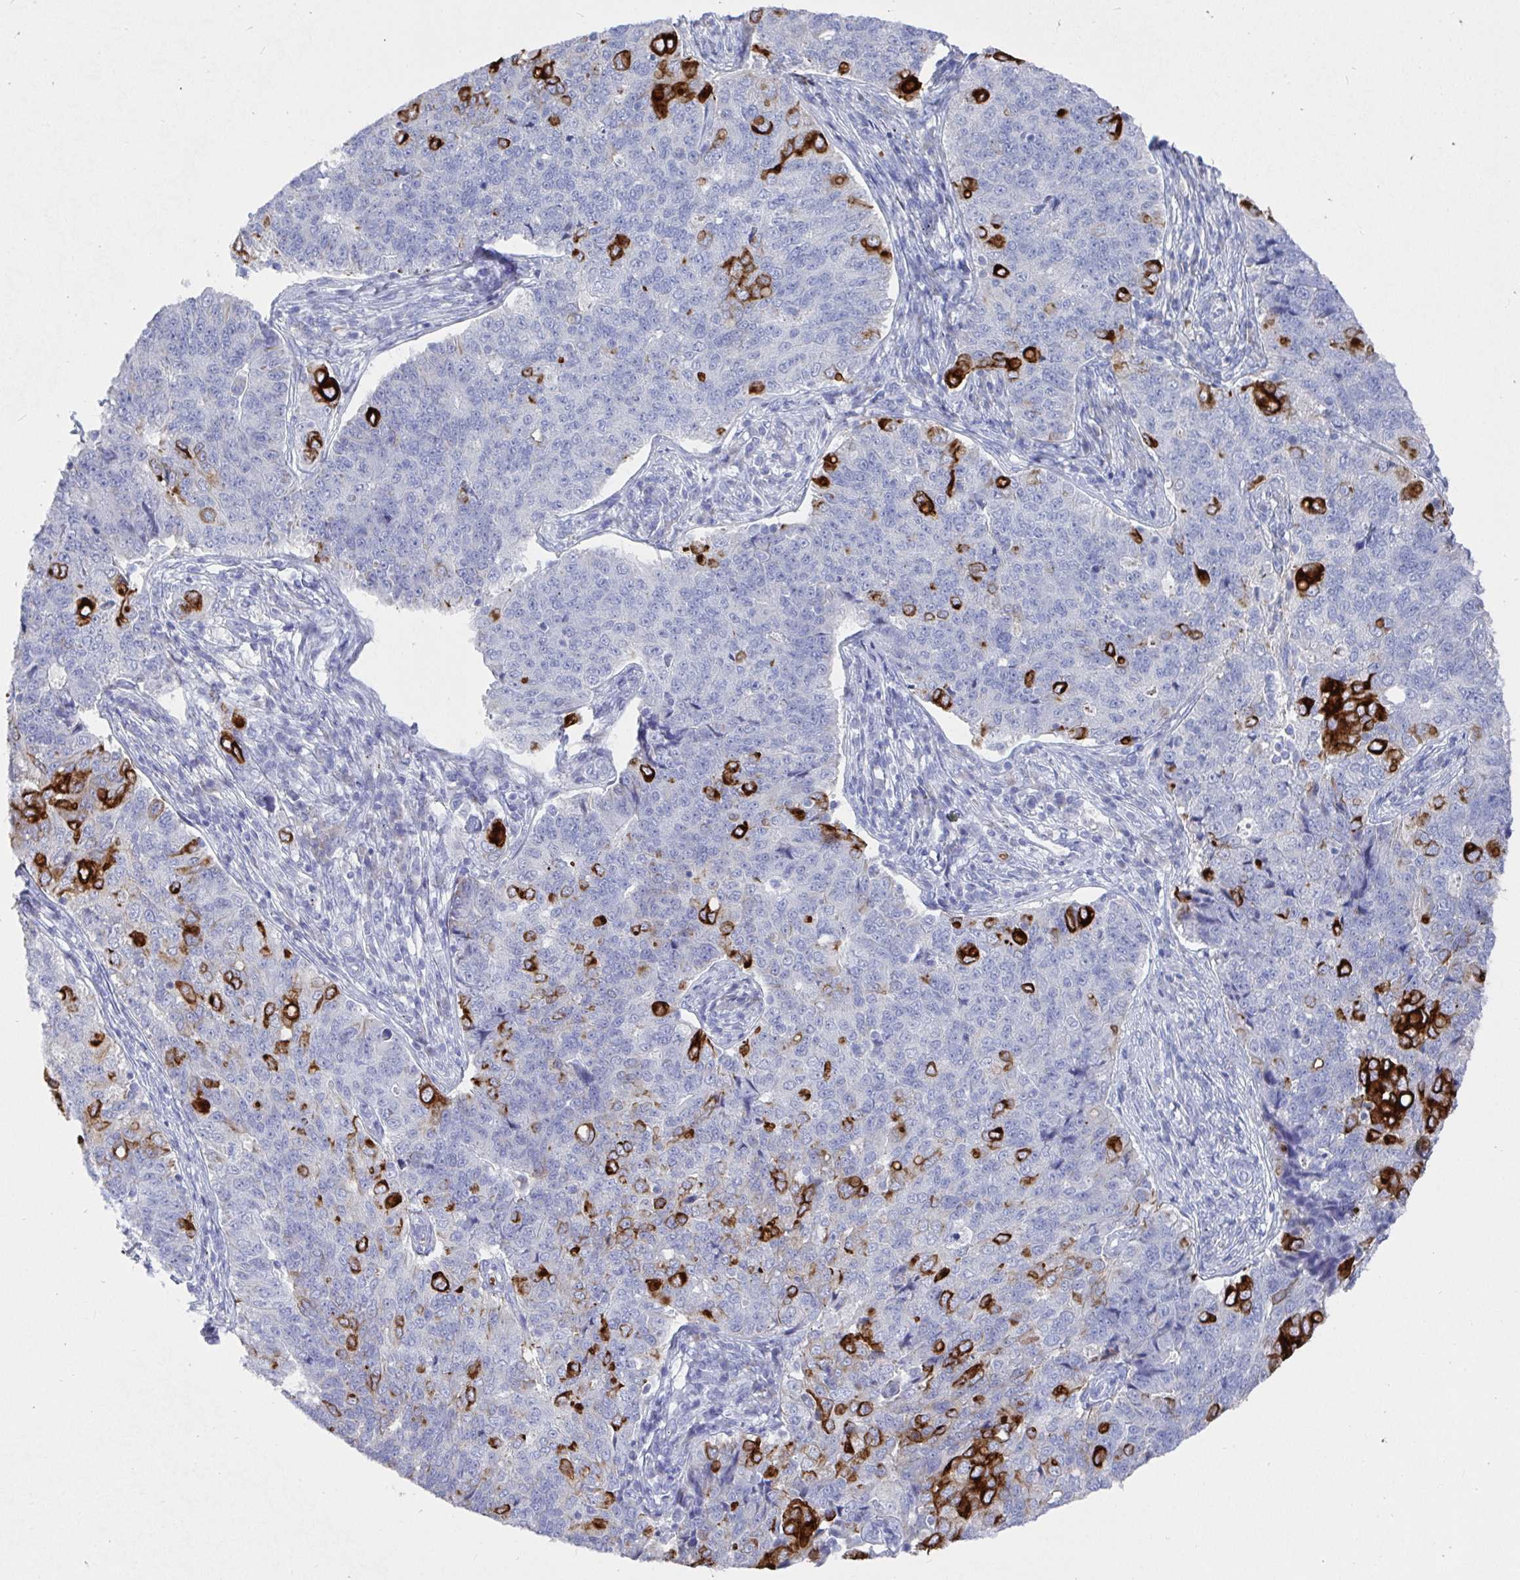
{"staining": {"intensity": "strong", "quantity": "<25%", "location": "cytoplasmic/membranous"}, "tissue": "endometrial cancer", "cell_type": "Tumor cells", "image_type": "cancer", "snomed": [{"axis": "morphology", "description": "Adenocarcinoma, NOS"}, {"axis": "topography", "description": "Endometrium"}], "caption": "A histopathology image of human endometrial cancer stained for a protein reveals strong cytoplasmic/membranous brown staining in tumor cells.", "gene": "CLDN8", "patient": {"sex": "female", "age": 43}}